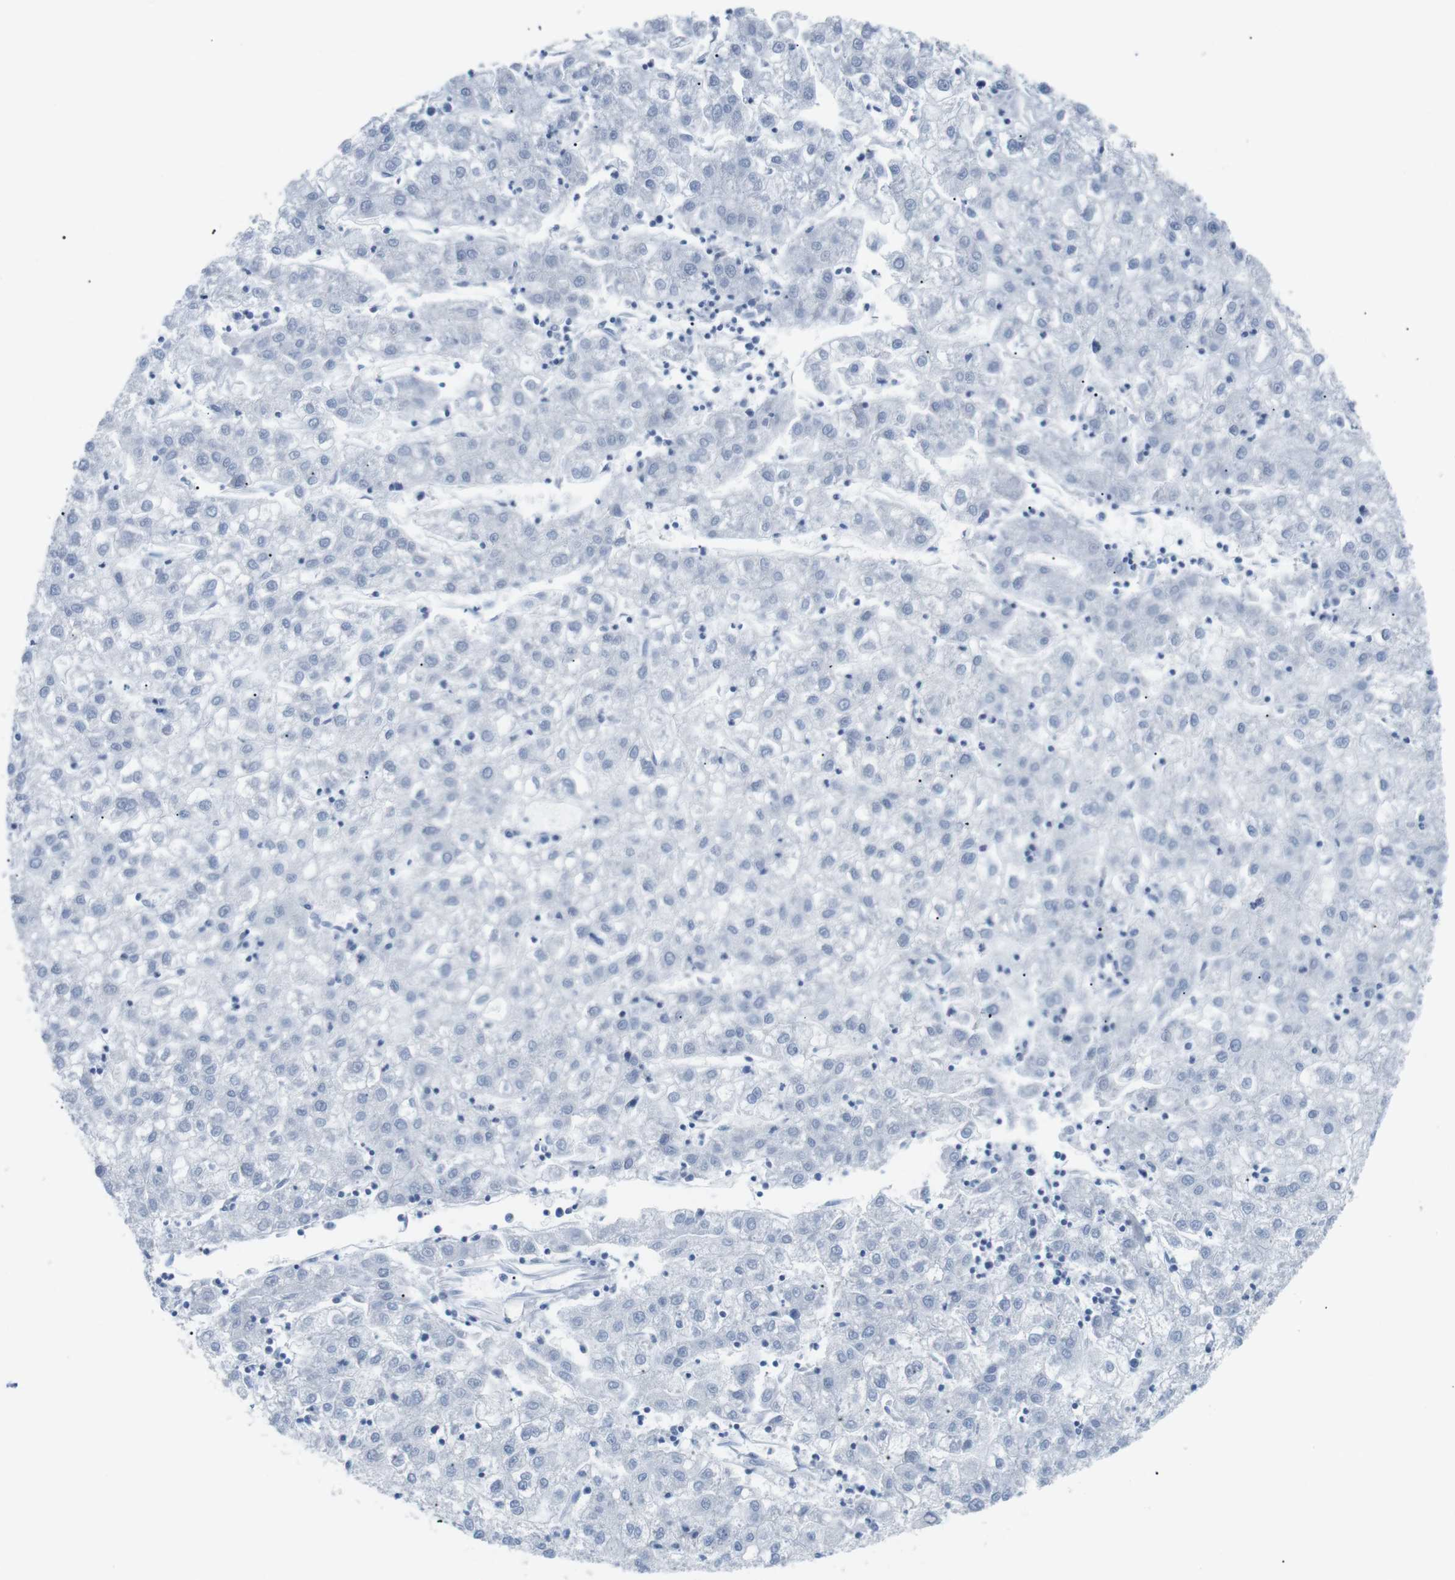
{"staining": {"intensity": "negative", "quantity": "none", "location": "none"}, "tissue": "liver cancer", "cell_type": "Tumor cells", "image_type": "cancer", "snomed": [{"axis": "morphology", "description": "Carcinoma, Hepatocellular, NOS"}, {"axis": "topography", "description": "Liver"}], "caption": "Immunohistochemistry (IHC) image of neoplastic tissue: hepatocellular carcinoma (liver) stained with DAB (3,3'-diaminobenzidine) displays no significant protein staining in tumor cells.", "gene": "HBG2", "patient": {"sex": "male", "age": 72}}